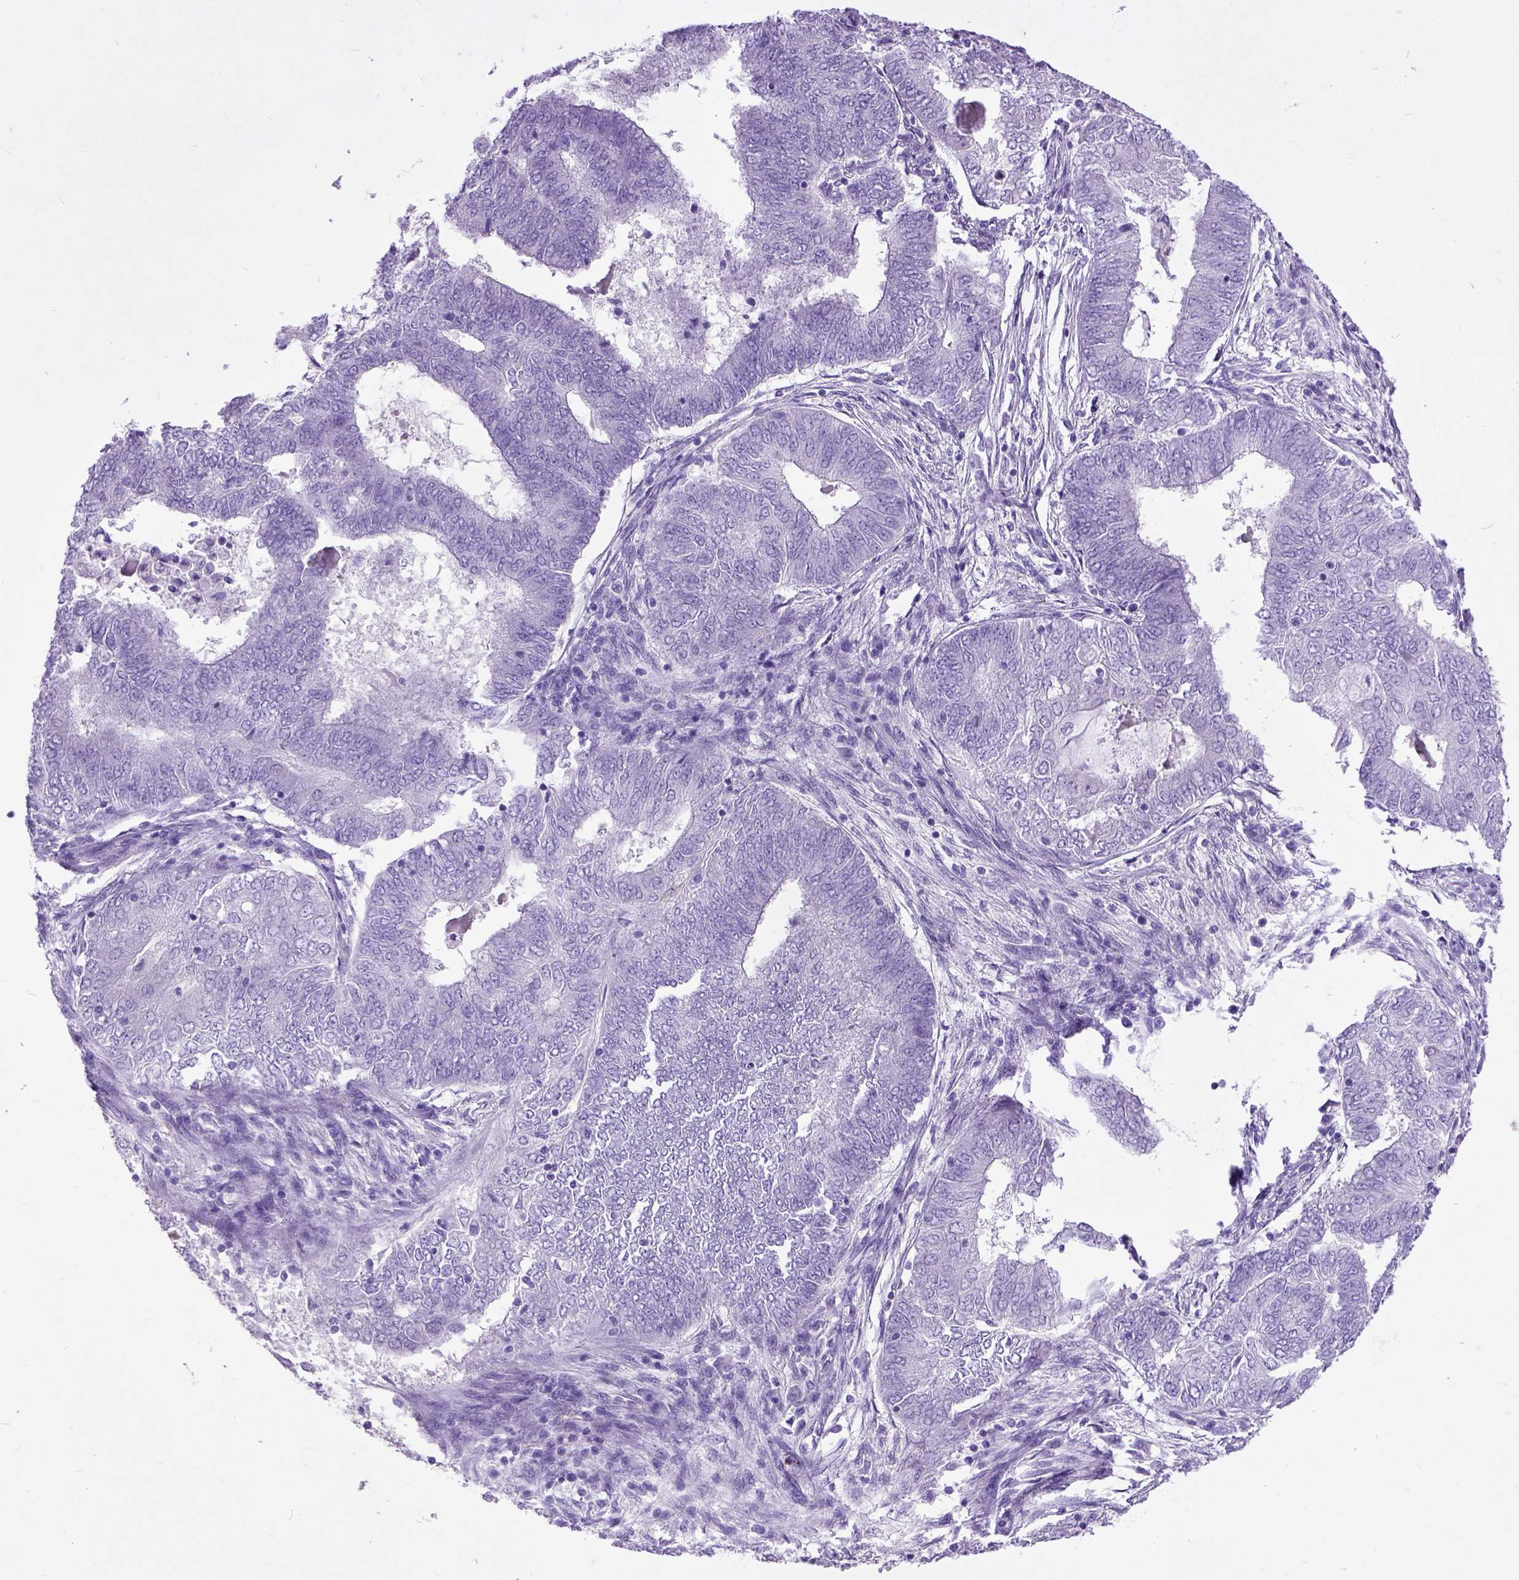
{"staining": {"intensity": "negative", "quantity": "none", "location": "none"}, "tissue": "endometrial cancer", "cell_type": "Tumor cells", "image_type": "cancer", "snomed": [{"axis": "morphology", "description": "Adenocarcinoma, NOS"}, {"axis": "topography", "description": "Endometrium"}], "caption": "Immunohistochemistry (IHC) of endometrial cancer displays no positivity in tumor cells.", "gene": "ADAMTS8", "patient": {"sex": "female", "age": 62}}